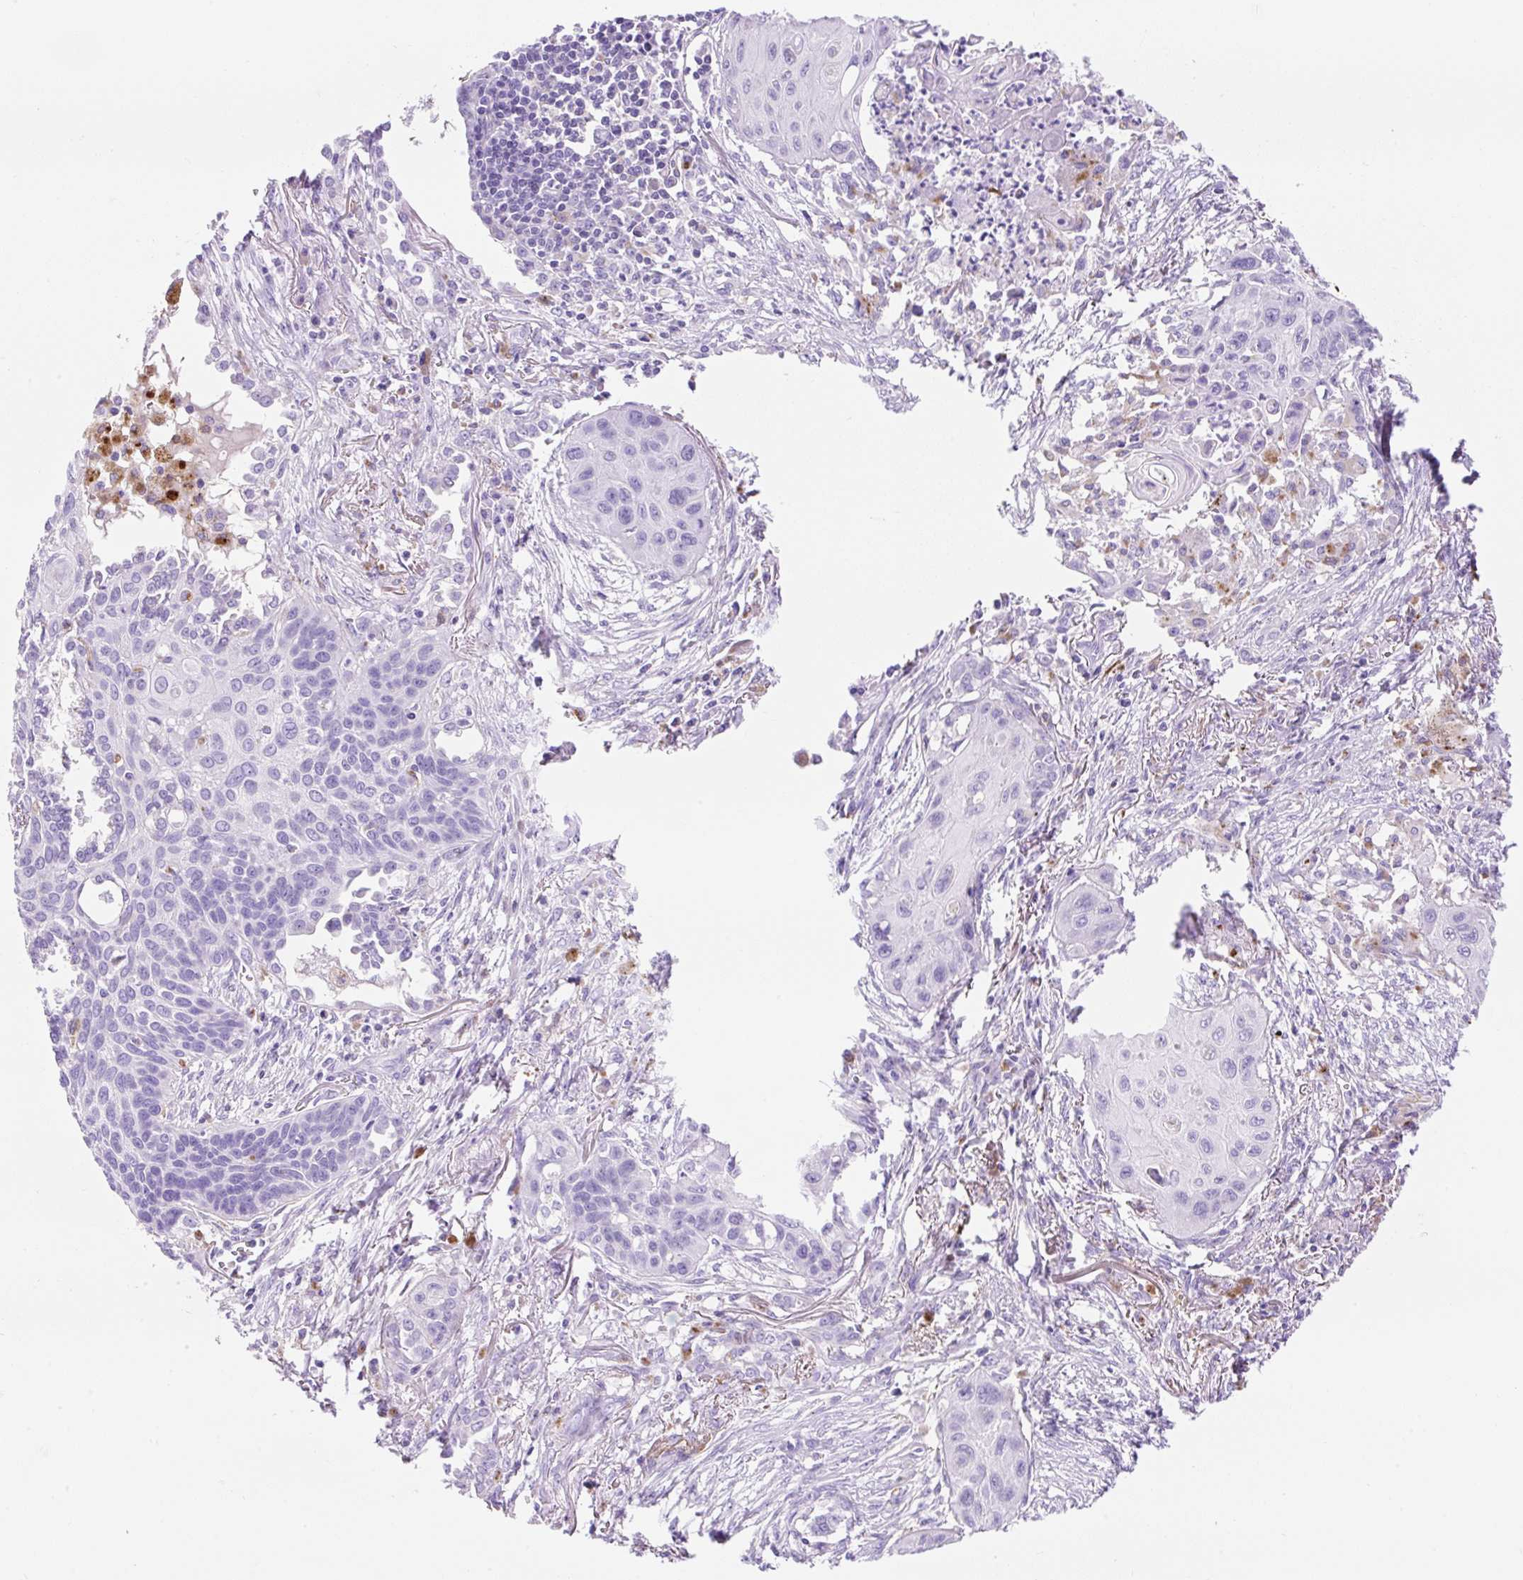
{"staining": {"intensity": "negative", "quantity": "none", "location": "none"}, "tissue": "lung cancer", "cell_type": "Tumor cells", "image_type": "cancer", "snomed": [{"axis": "morphology", "description": "Squamous cell carcinoma, NOS"}, {"axis": "topography", "description": "Lung"}], "caption": "Image shows no significant protein positivity in tumor cells of lung cancer.", "gene": "HEXB", "patient": {"sex": "male", "age": 71}}